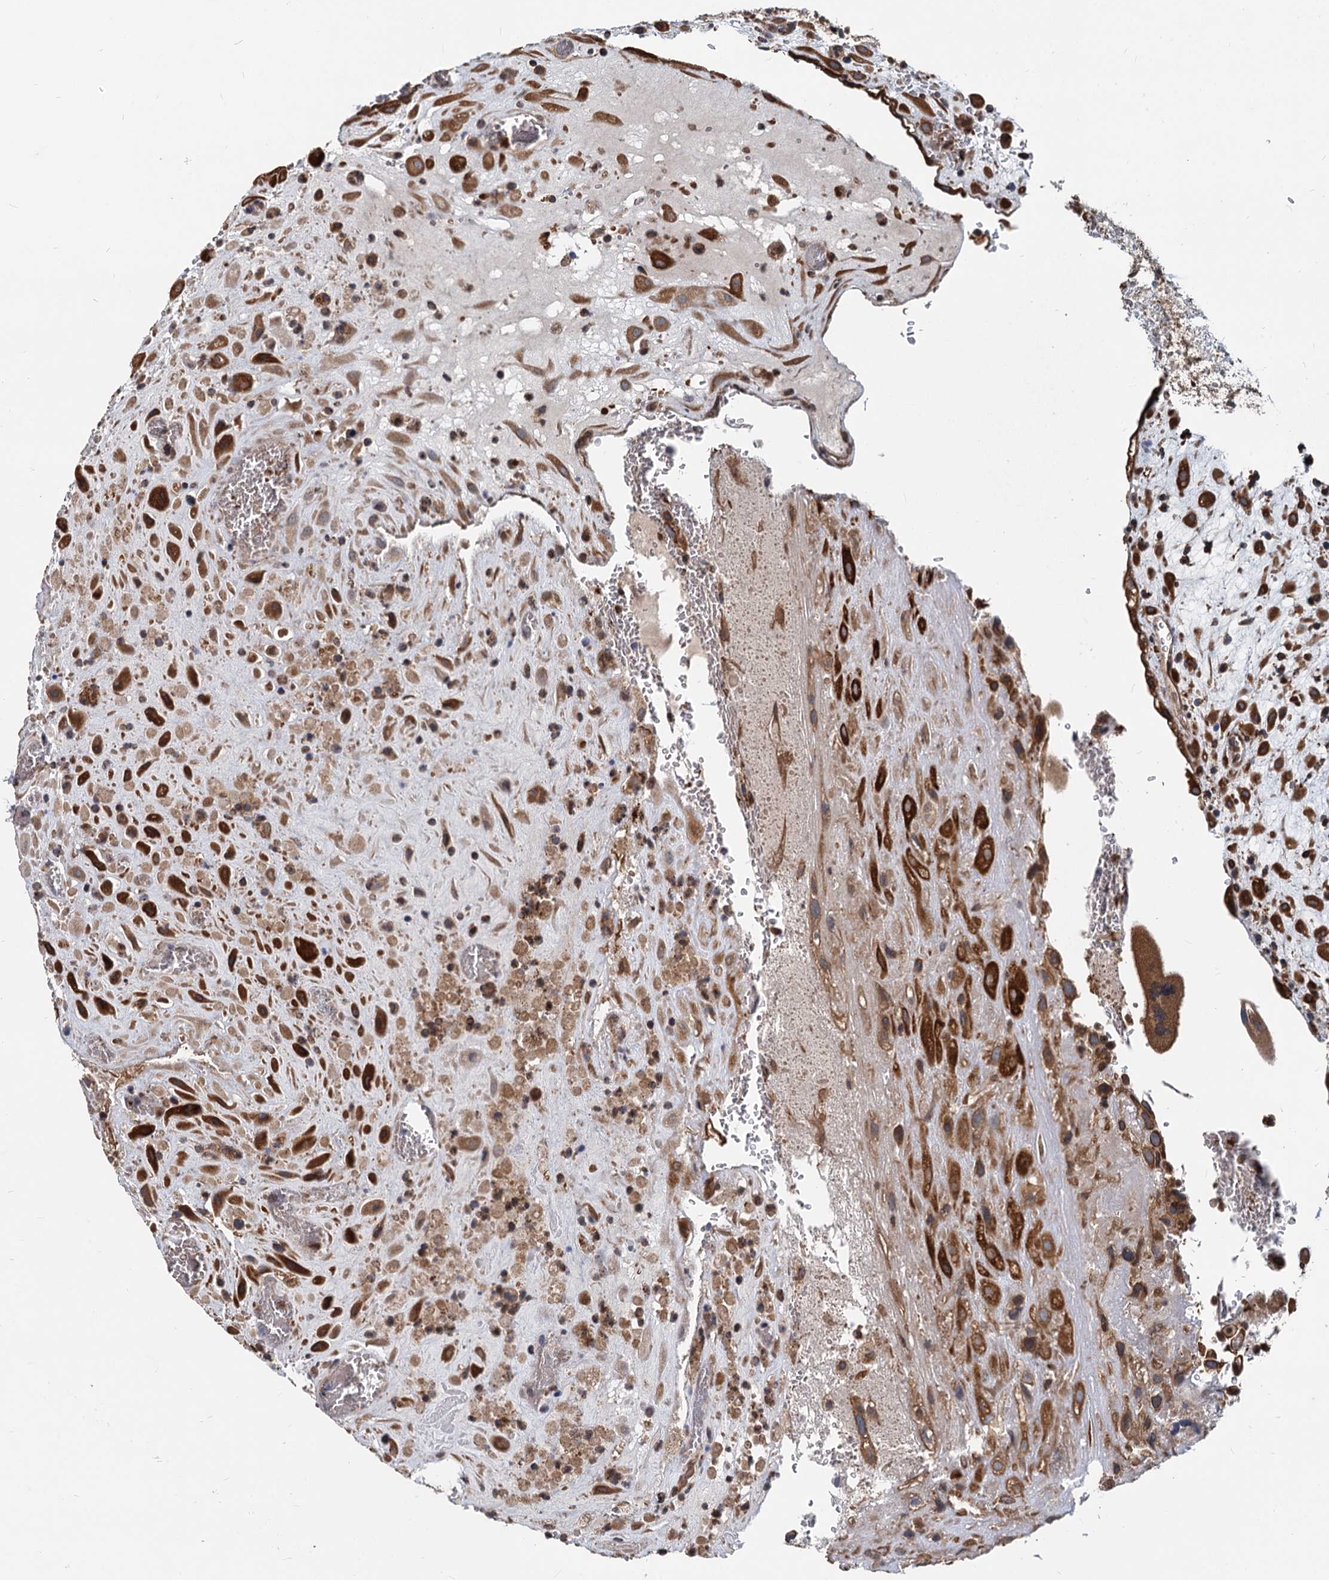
{"staining": {"intensity": "strong", "quantity": ">75%", "location": "cytoplasmic/membranous"}, "tissue": "placenta", "cell_type": "Decidual cells", "image_type": "normal", "snomed": [{"axis": "morphology", "description": "Normal tissue, NOS"}, {"axis": "topography", "description": "Placenta"}], "caption": "A brown stain highlights strong cytoplasmic/membranous expression of a protein in decidual cells of normal placenta. Using DAB (brown) and hematoxylin (blue) stains, captured at high magnification using brightfield microscopy.", "gene": "STIM1", "patient": {"sex": "female", "age": 35}}